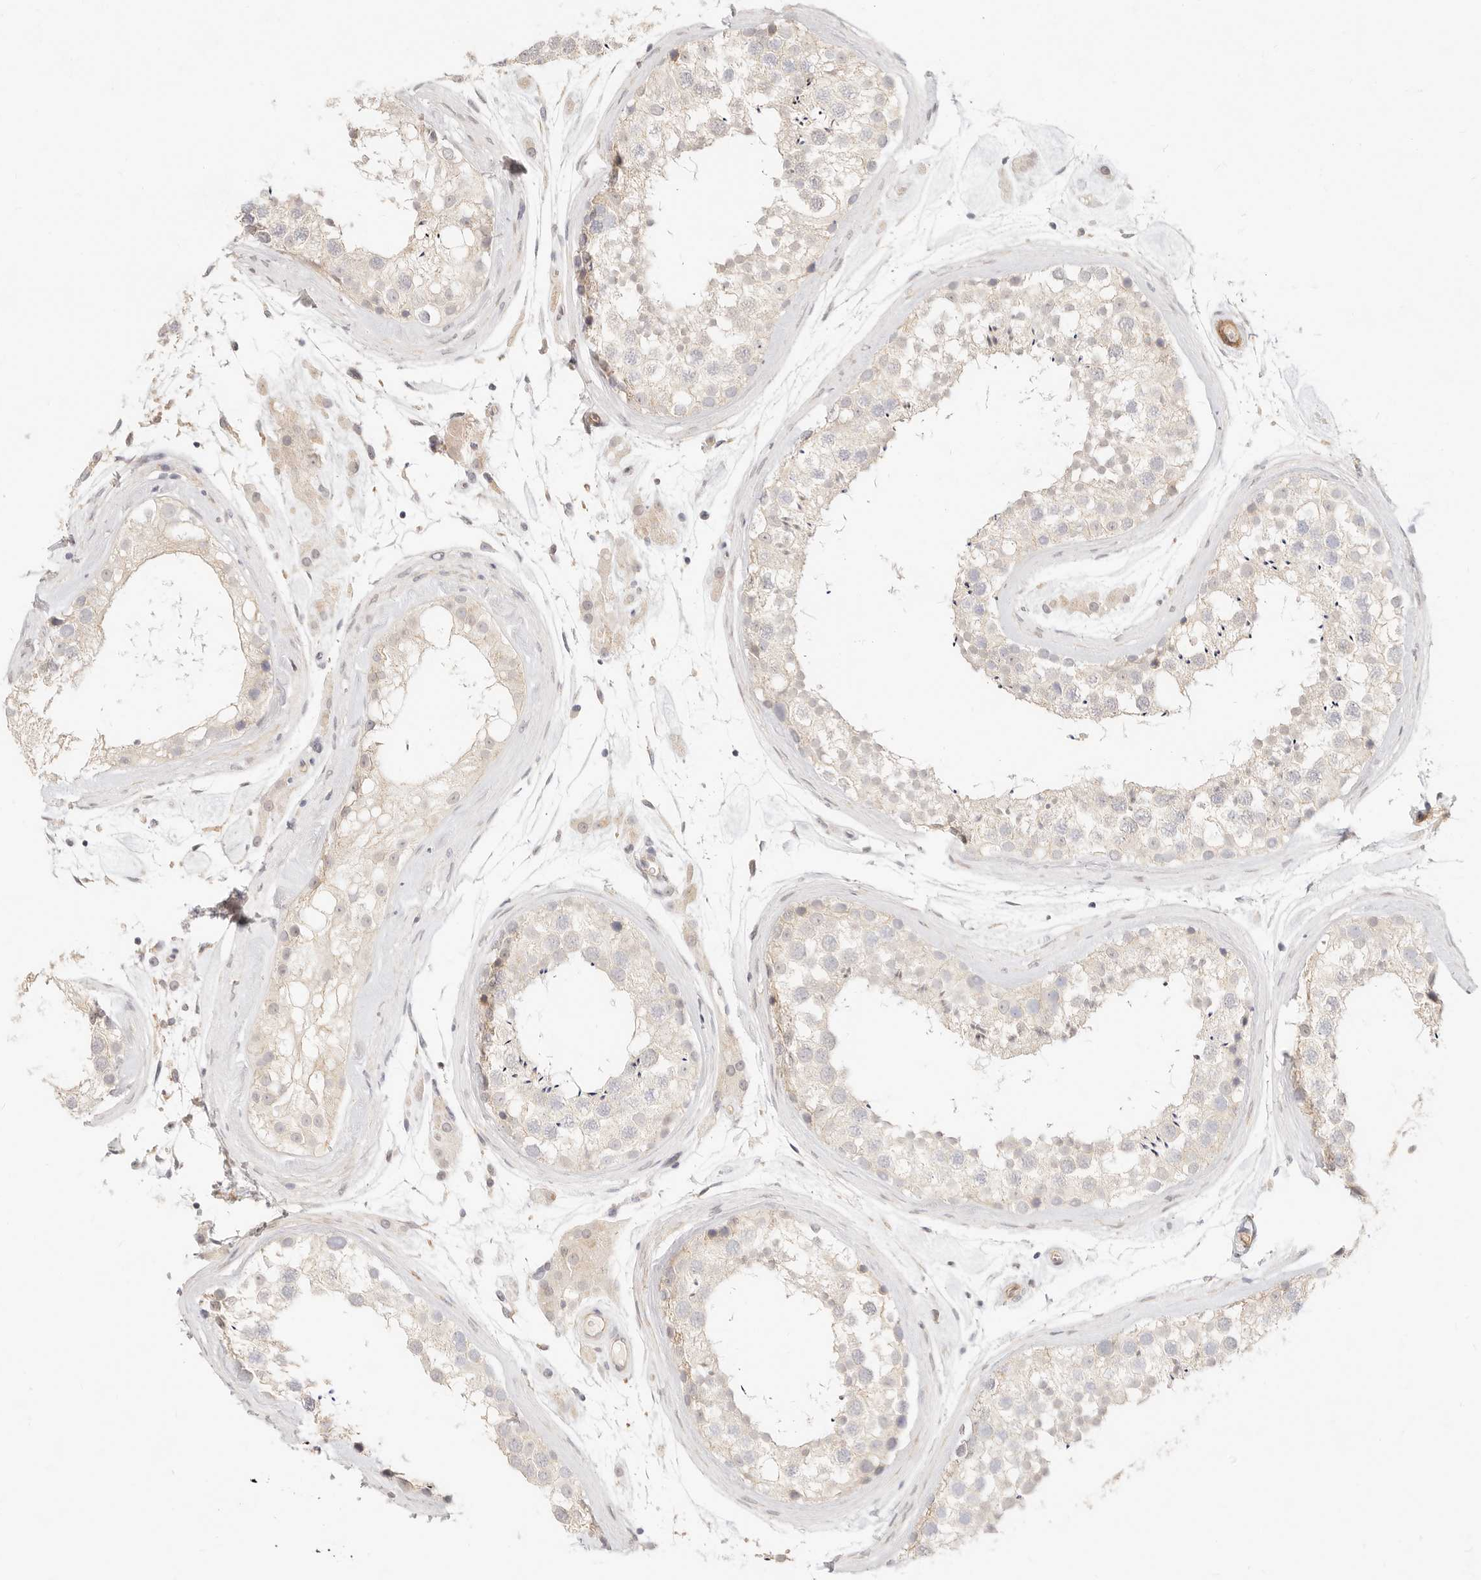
{"staining": {"intensity": "negative", "quantity": "none", "location": "none"}, "tissue": "testis", "cell_type": "Cells in seminiferous ducts", "image_type": "normal", "snomed": [{"axis": "morphology", "description": "Normal tissue, NOS"}, {"axis": "topography", "description": "Testis"}], "caption": "This is an immunohistochemistry photomicrograph of benign human testis. There is no staining in cells in seminiferous ducts.", "gene": "UBXN10", "patient": {"sex": "male", "age": 46}}